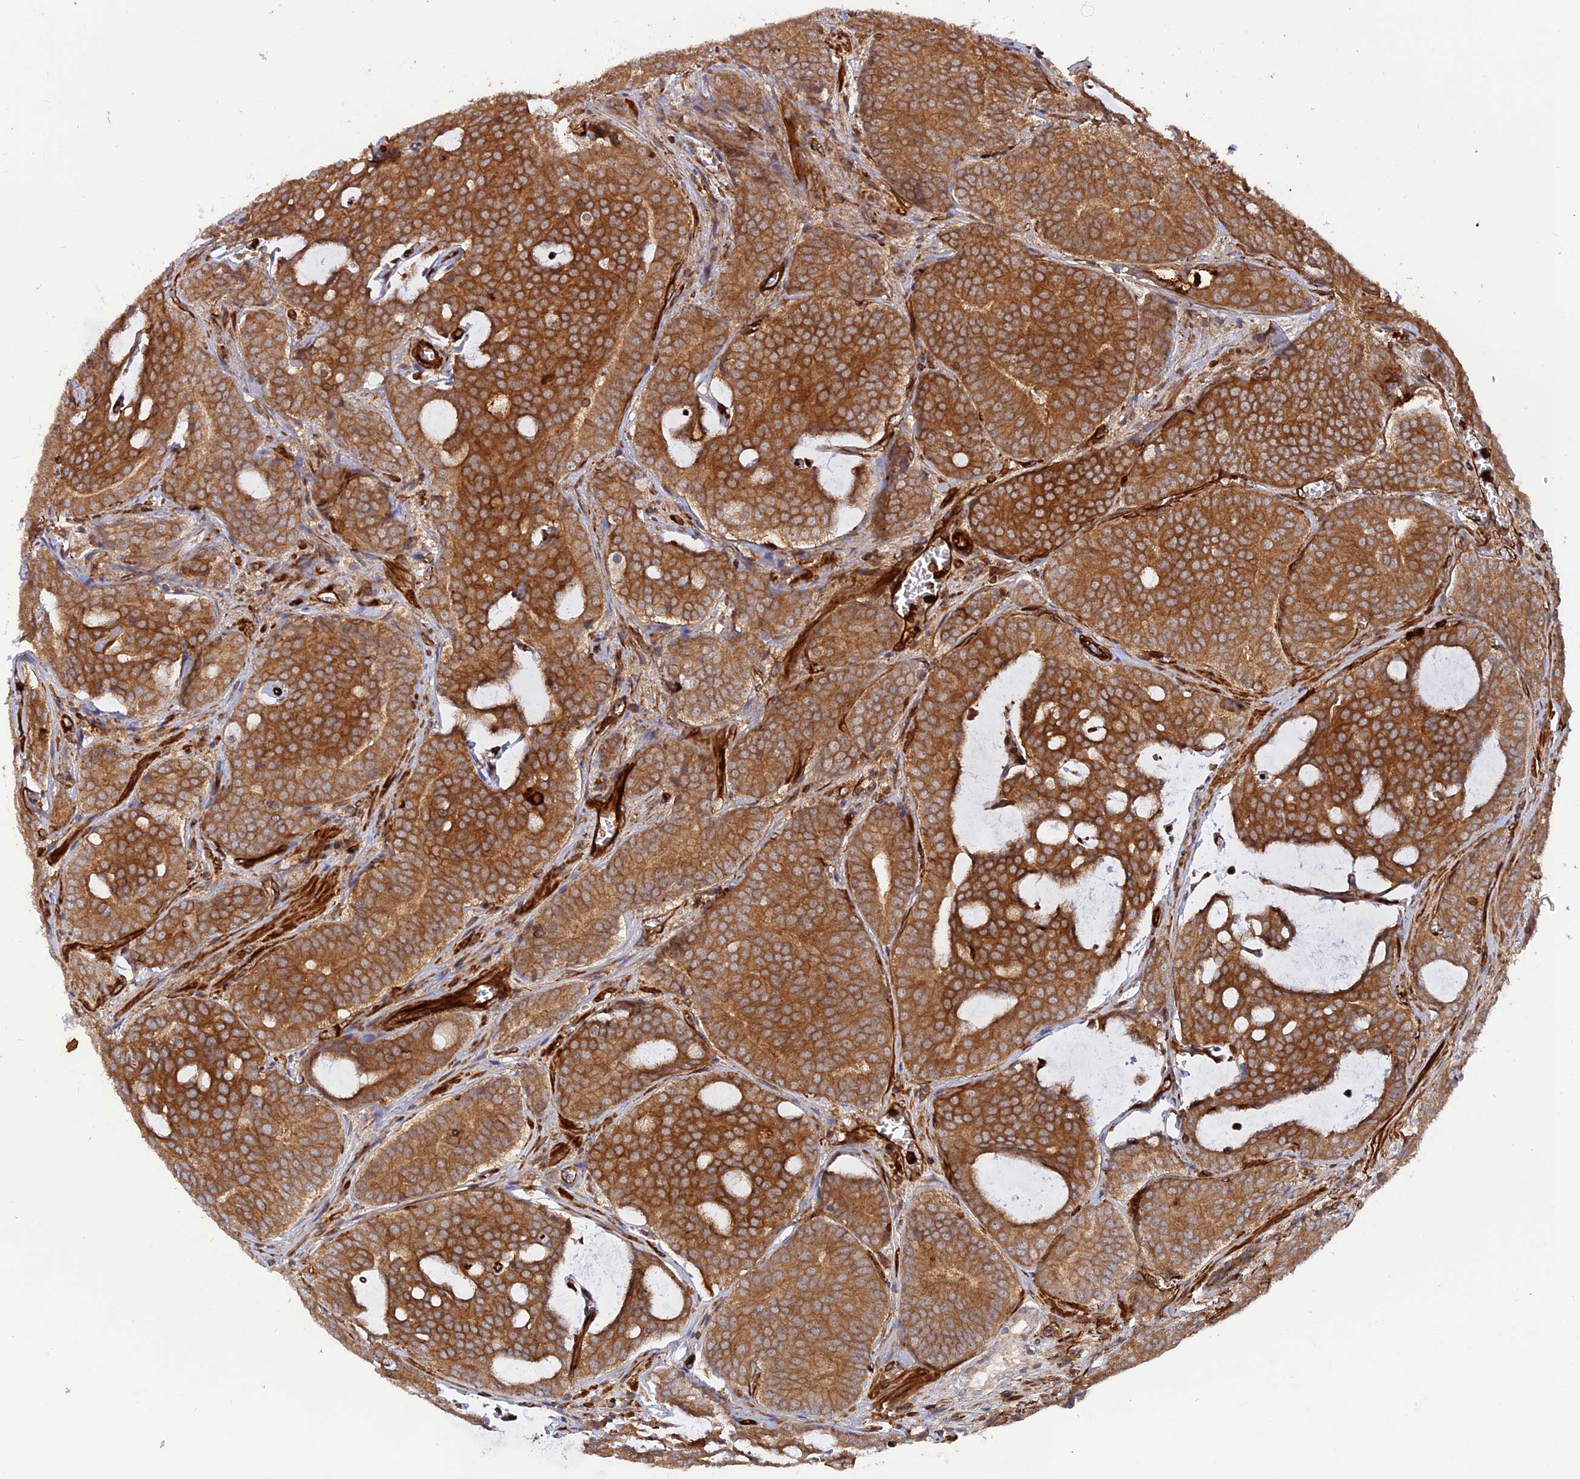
{"staining": {"intensity": "strong", "quantity": ">75%", "location": "cytoplasmic/membranous"}, "tissue": "prostate cancer", "cell_type": "Tumor cells", "image_type": "cancer", "snomed": [{"axis": "morphology", "description": "Adenocarcinoma, High grade"}, {"axis": "topography", "description": "Prostate"}], "caption": "Protein staining by immunohistochemistry shows strong cytoplasmic/membranous positivity in about >75% of tumor cells in adenocarcinoma (high-grade) (prostate).", "gene": "PHLDB3", "patient": {"sex": "male", "age": 55}}